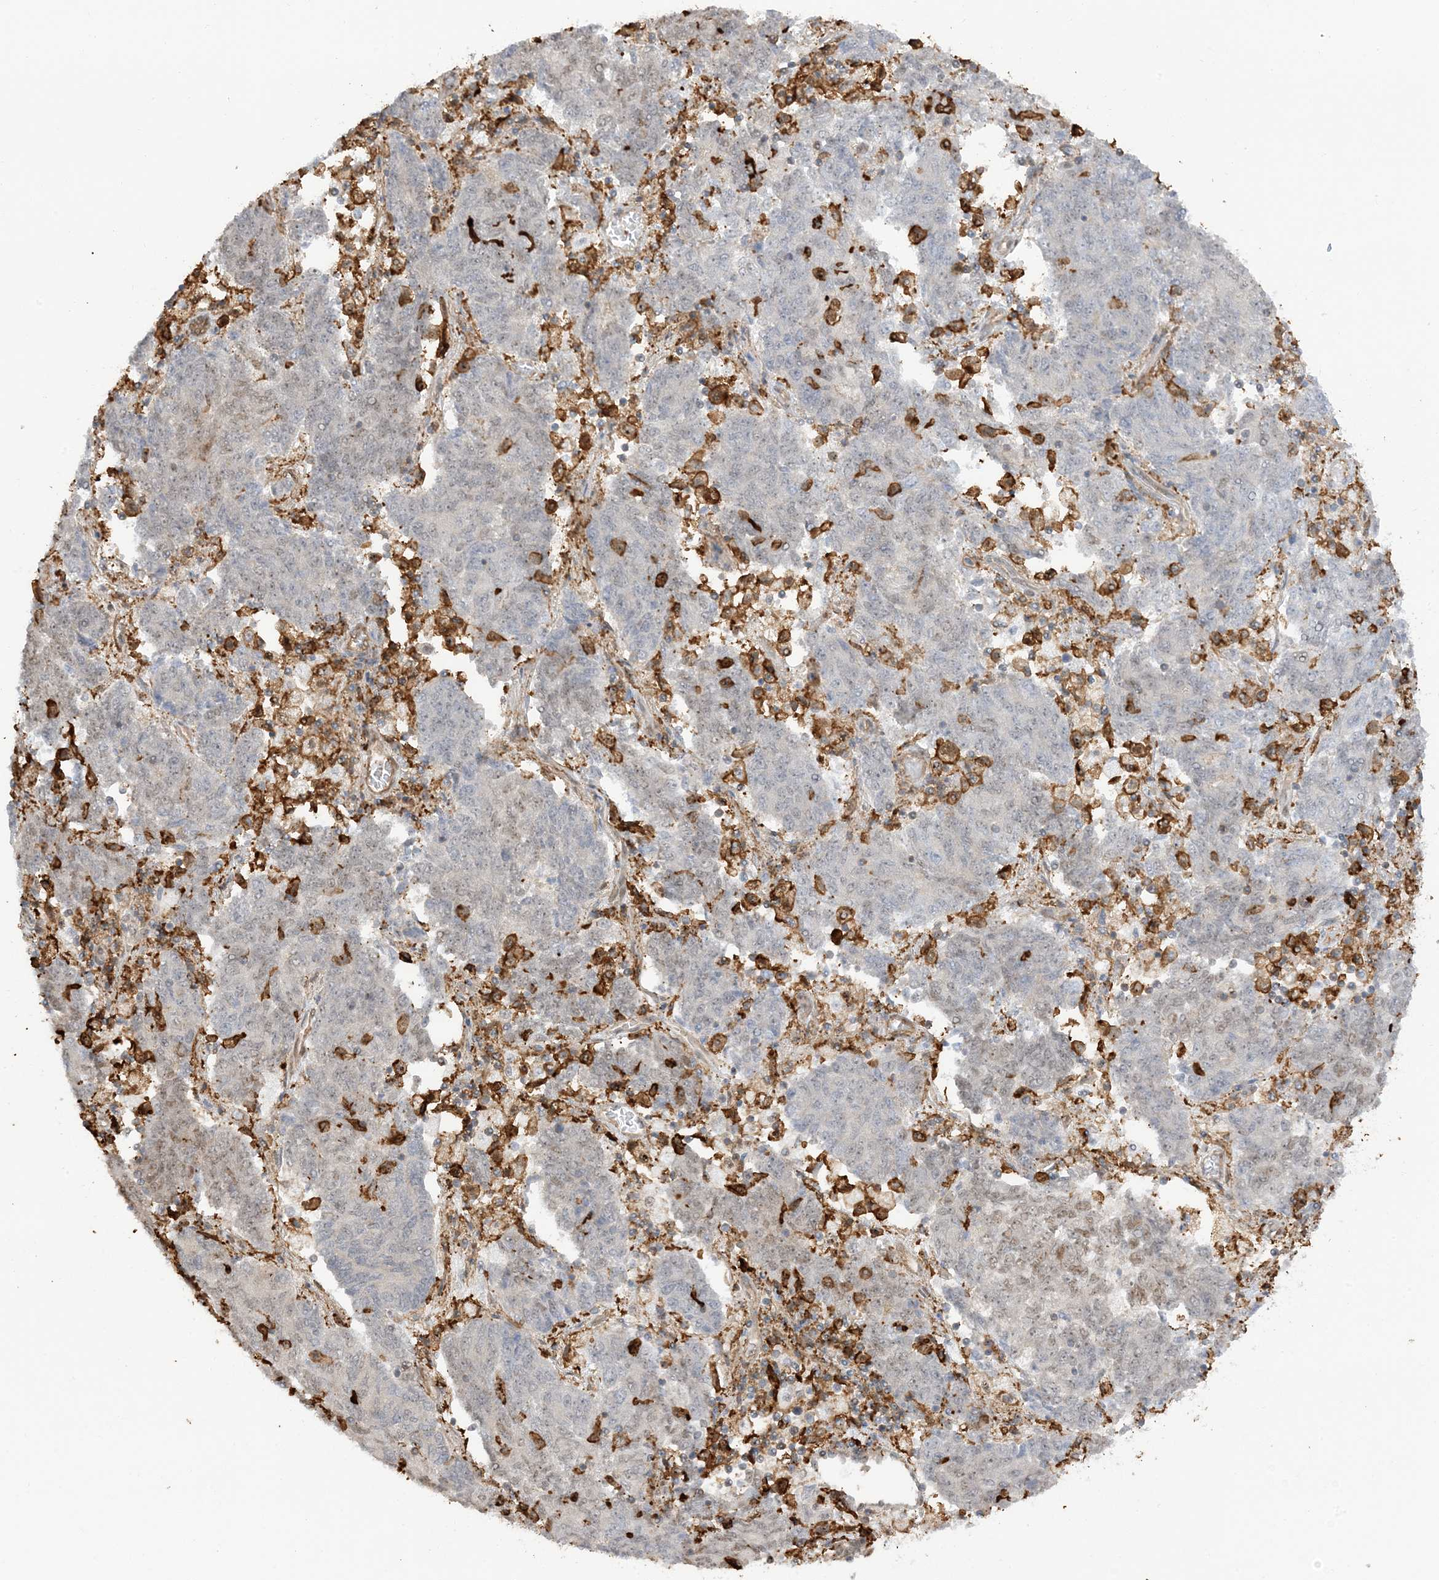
{"staining": {"intensity": "weak", "quantity": "<25%", "location": "nuclear"}, "tissue": "endometrial cancer", "cell_type": "Tumor cells", "image_type": "cancer", "snomed": [{"axis": "morphology", "description": "Adenocarcinoma, NOS"}, {"axis": "topography", "description": "Endometrium"}], "caption": "Immunohistochemistry (IHC) of human adenocarcinoma (endometrial) exhibits no positivity in tumor cells.", "gene": "PHACTR2", "patient": {"sex": "female", "age": 80}}